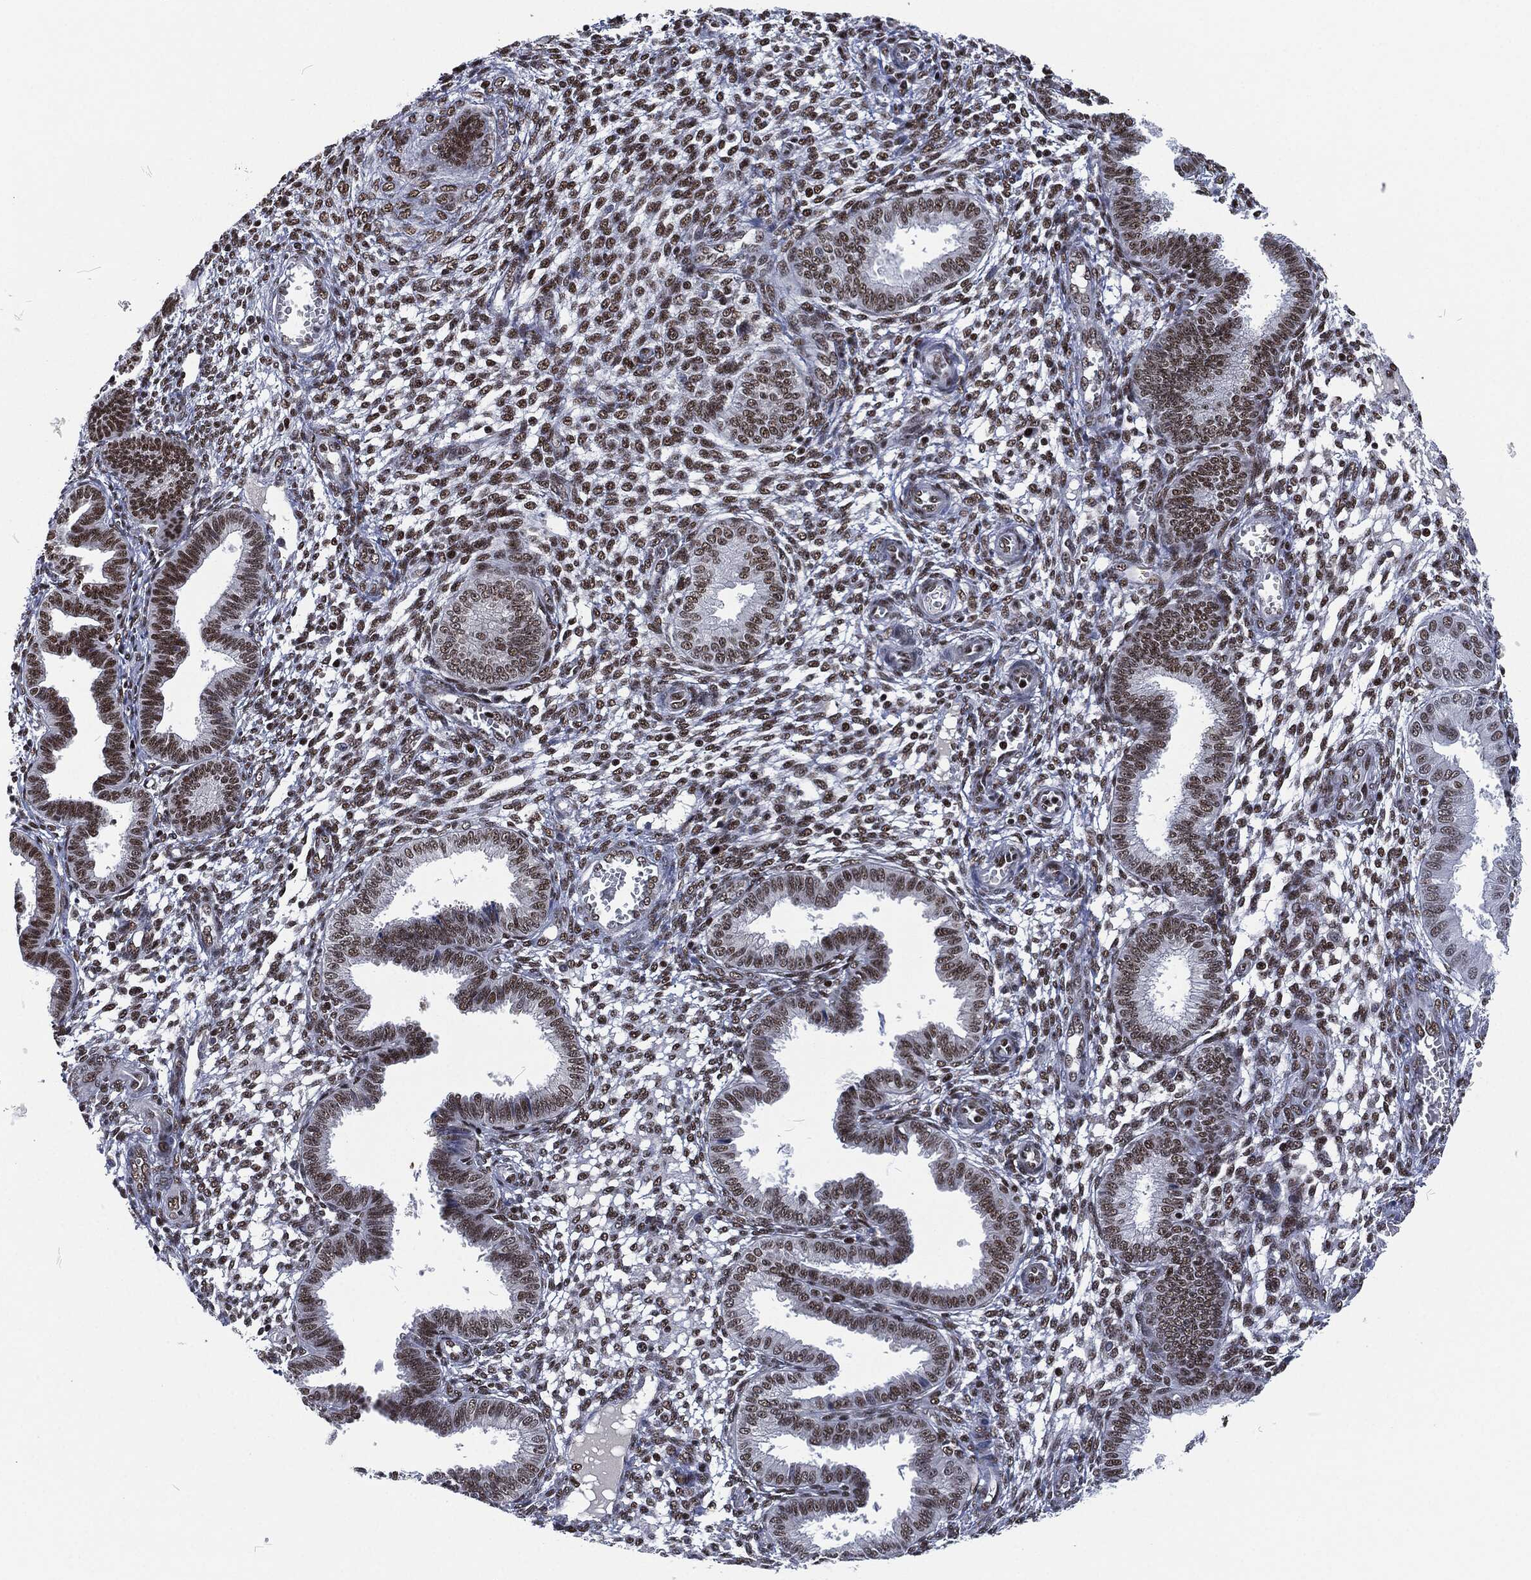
{"staining": {"intensity": "moderate", "quantity": "25%-75%", "location": "nuclear"}, "tissue": "endometrium", "cell_type": "Cells in endometrial stroma", "image_type": "normal", "snomed": [{"axis": "morphology", "description": "Normal tissue, NOS"}, {"axis": "topography", "description": "Endometrium"}], "caption": "Immunohistochemistry (DAB) staining of benign endometrium demonstrates moderate nuclear protein positivity in about 25%-75% of cells in endometrial stroma. (Stains: DAB (3,3'-diaminobenzidine) in brown, nuclei in blue, Microscopy: brightfield microscopy at high magnification).", "gene": "DCPS", "patient": {"sex": "female", "age": 43}}